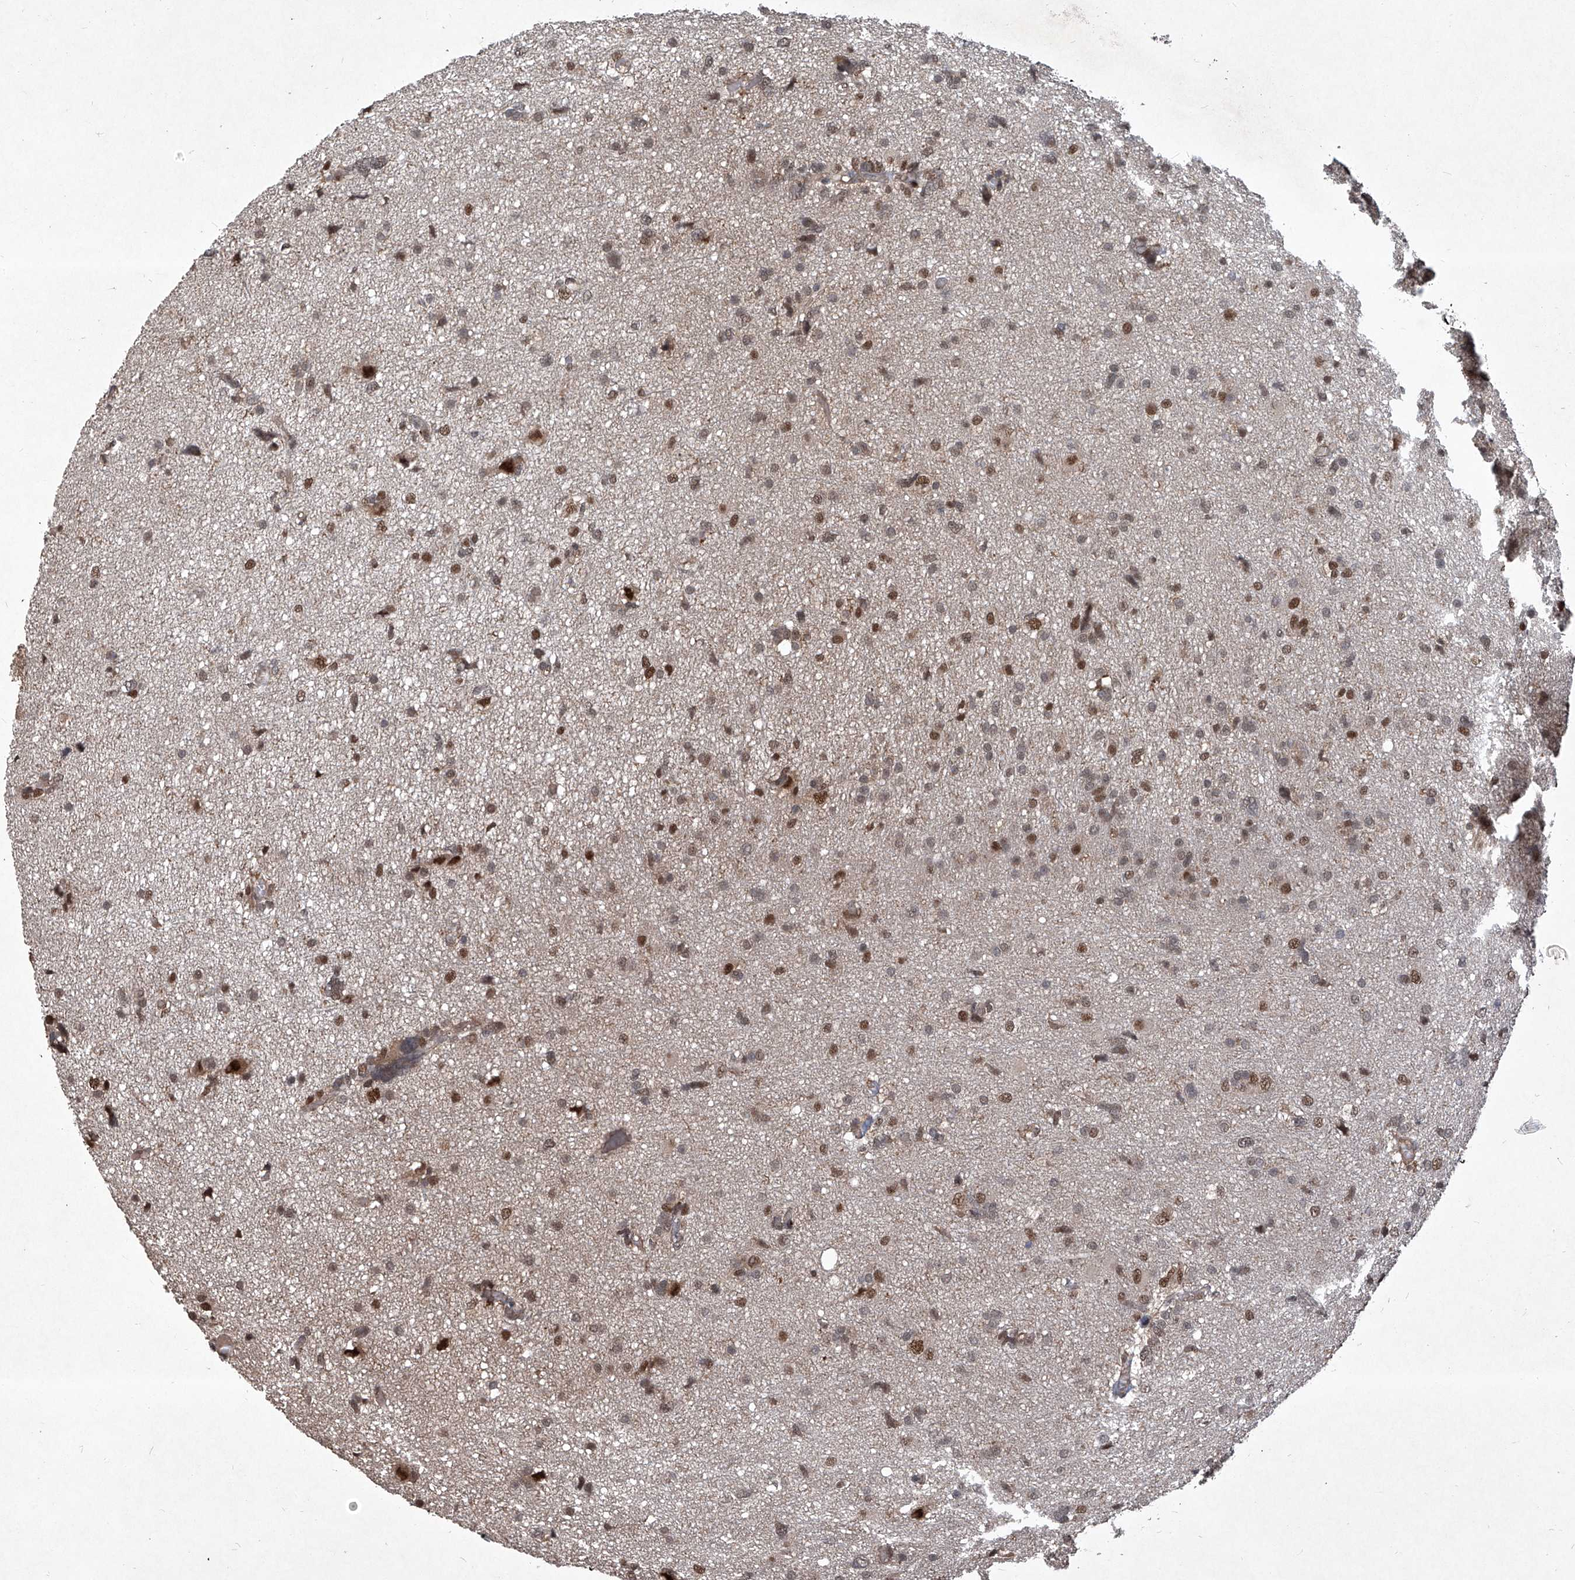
{"staining": {"intensity": "moderate", "quantity": ">75%", "location": "nuclear"}, "tissue": "glioma", "cell_type": "Tumor cells", "image_type": "cancer", "snomed": [{"axis": "morphology", "description": "Glioma, malignant, High grade"}, {"axis": "topography", "description": "Brain"}], "caption": "Brown immunohistochemical staining in human malignant glioma (high-grade) displays moderate nuclear staining in approximately >75% of tumor cells.", "gene": "PSMB1", "patient": {"sex": "female", "age": 59}}